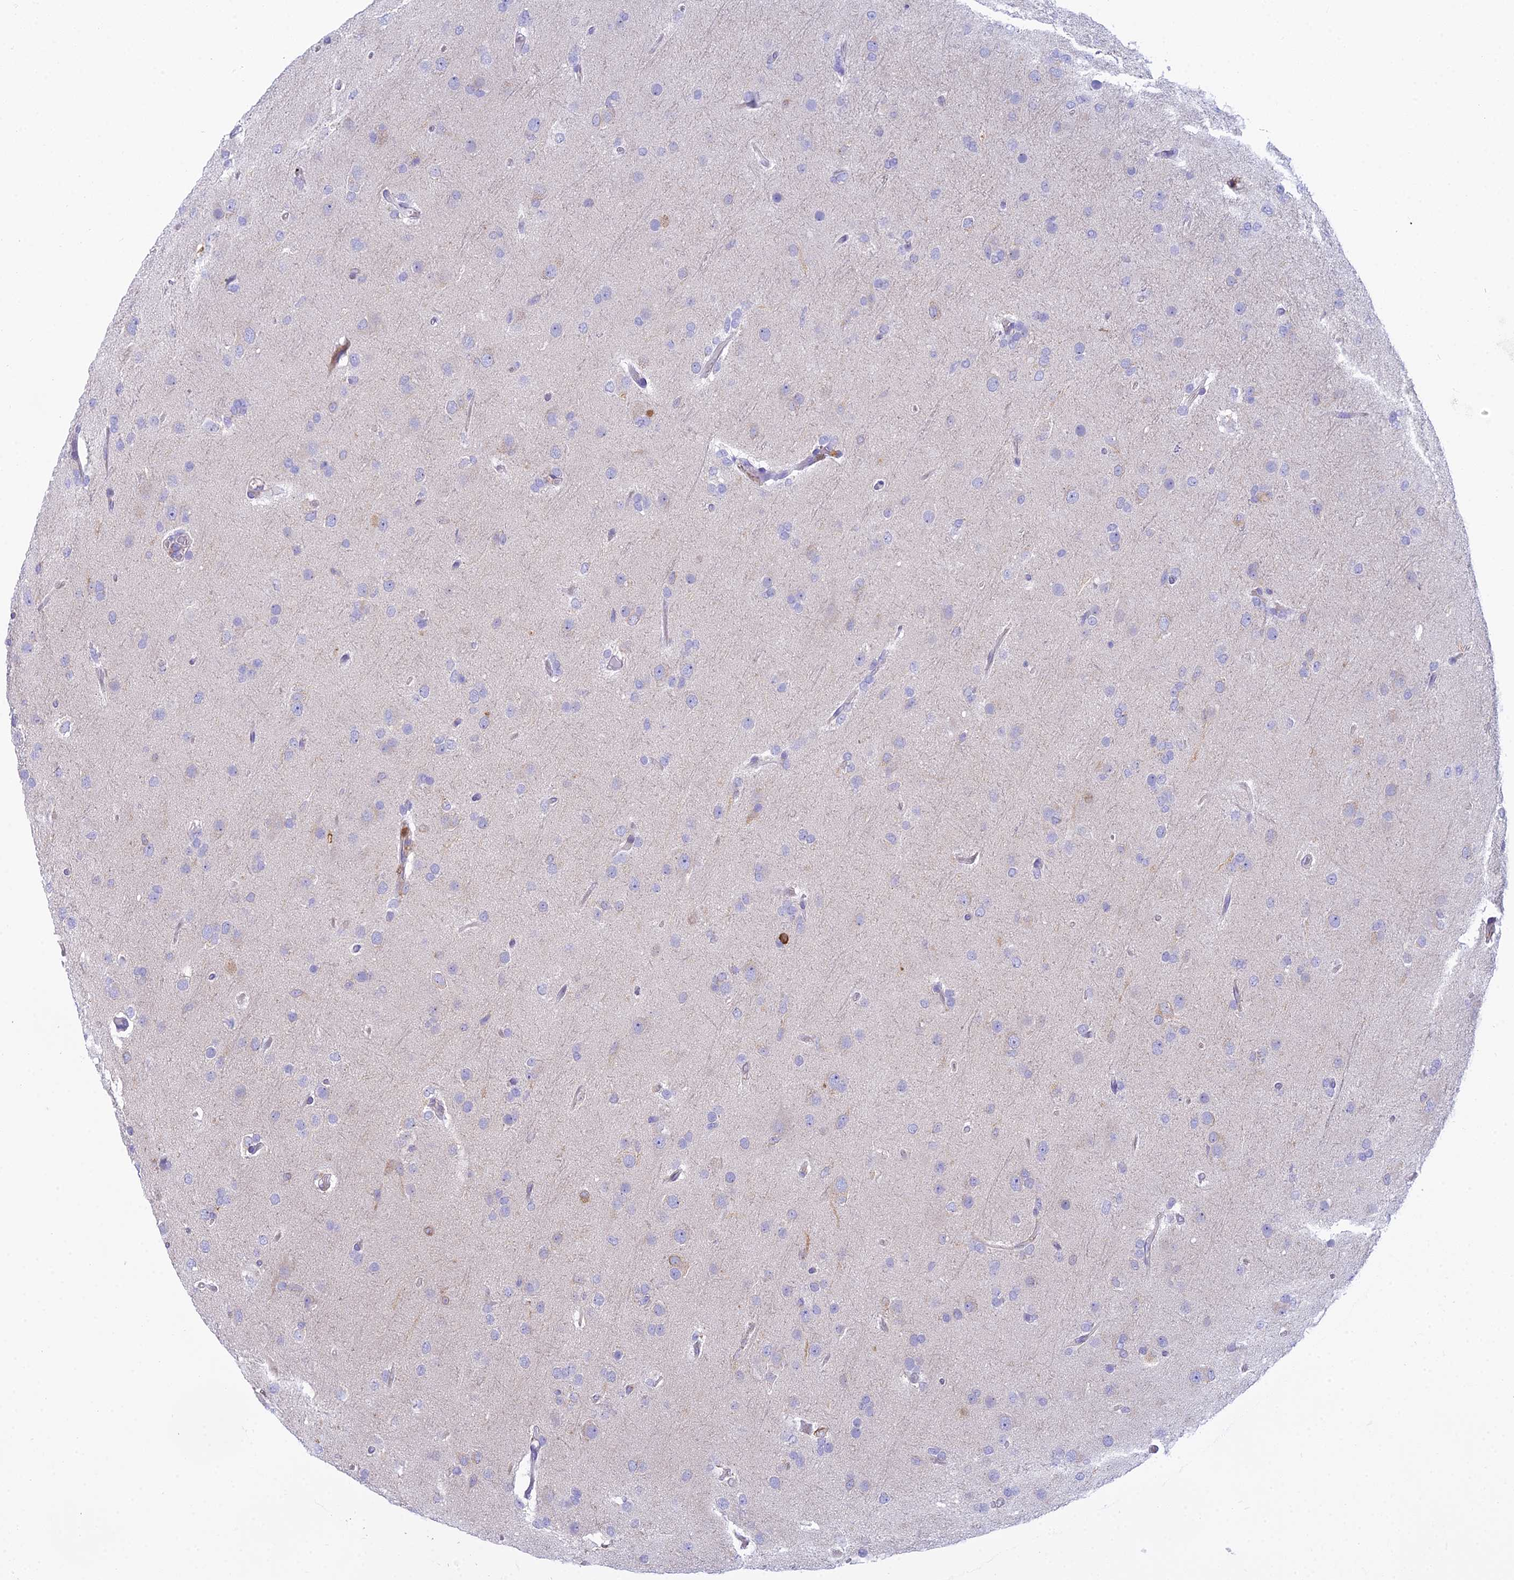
{"staining": {"intensity": "negative", "quantity": "none", "location": "none"}, "tissue": "glioma", "cell_type": "Tumor cells", "image_type": "cancer", "snomed": [{"axis": "morphology", "description": "Glioma, malignant, Low grade"}, {"axis": "topography", "description": "Brain"}], "caption": "There is no significant positivity in tumor cells of glioma. (DAB (3,3'-diaminobenzidine) IHC visualized using brightfield microscopy, high magnification).", "gene": "HM13", "patient": {"sex": "male", "age": 65}}